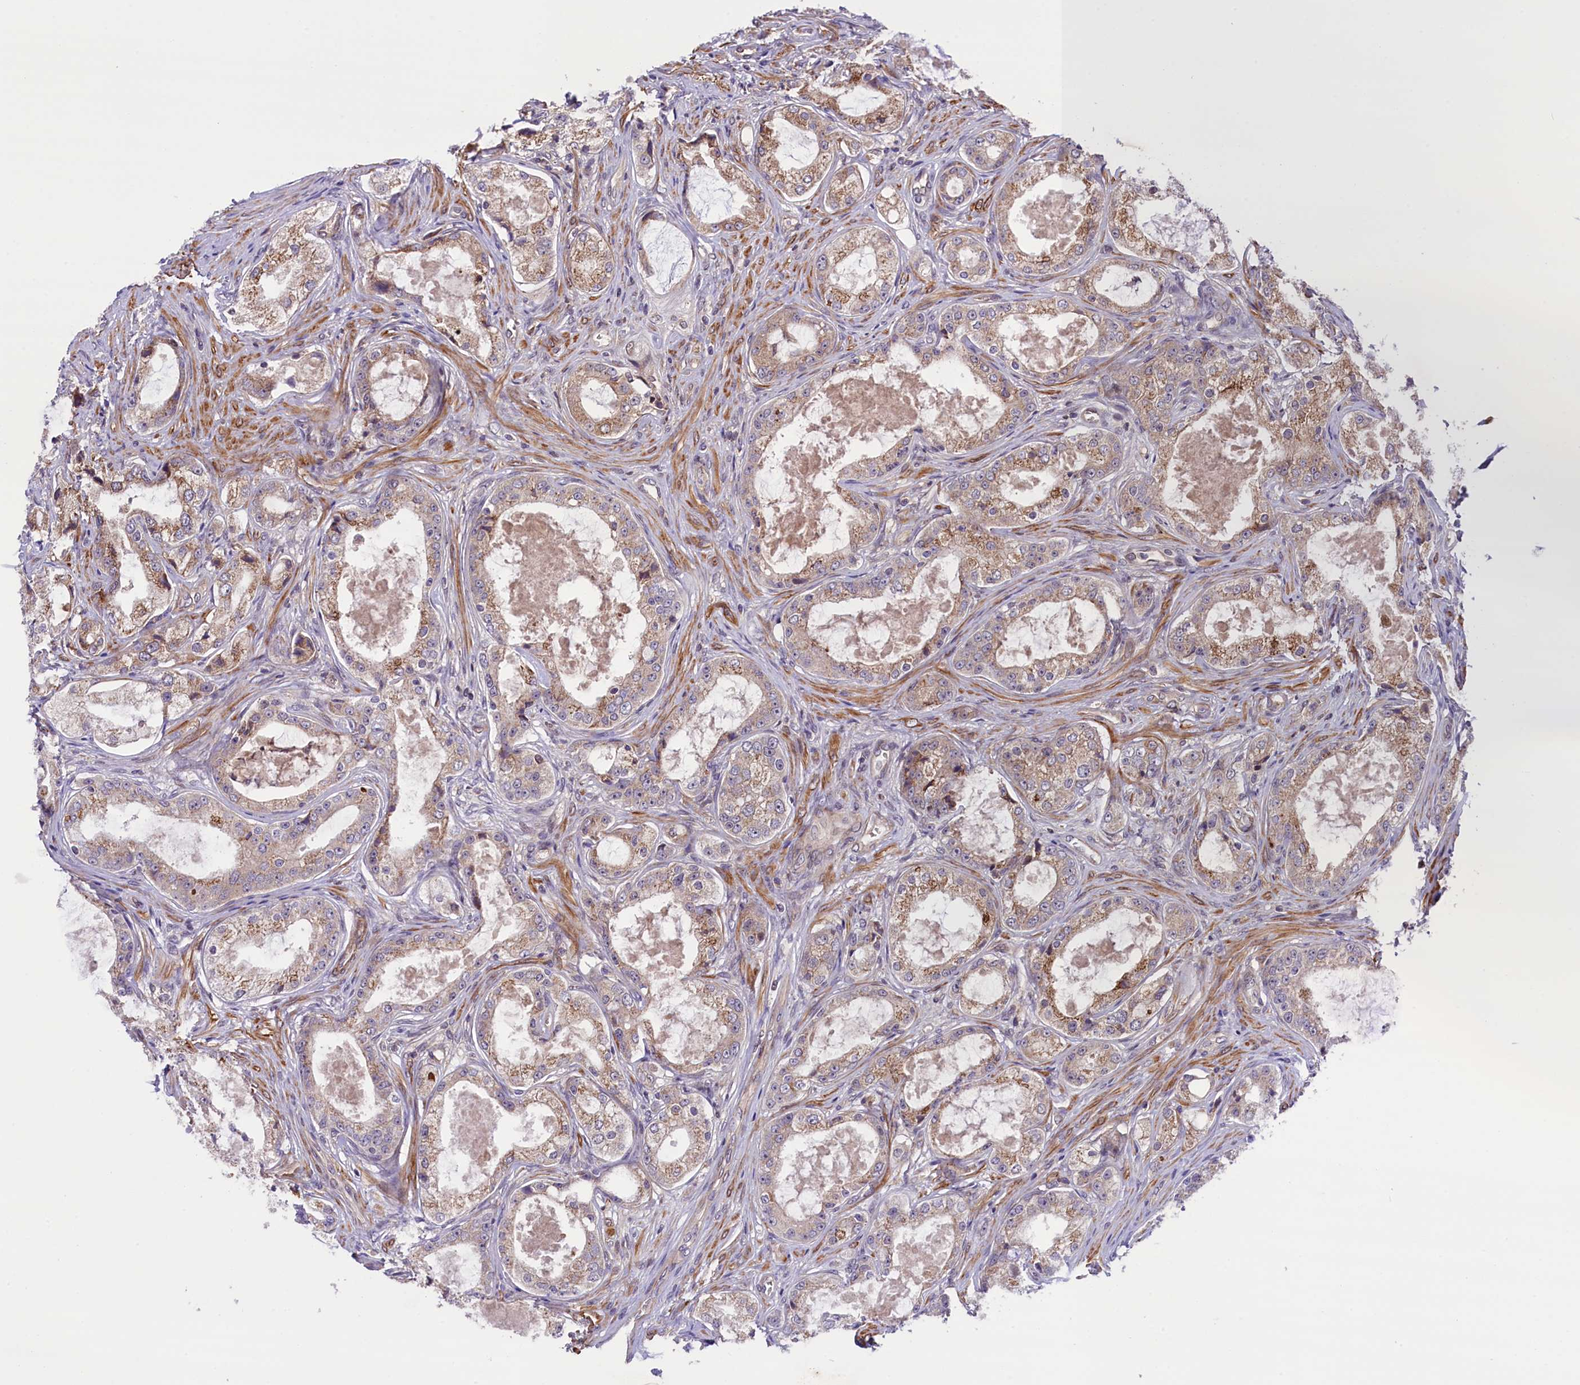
{"staining": {"intensity": "moderate", "quantity": "25%-75%", "location": "cytoplasmic/membranous"}, "tissue": "prostate cancer", "cell_type": "Tumor cells", "image_type": "cancer", "snomed": [{"axis": "morphology", "description": "Adenocarcinoma, Low grade"}, {"axis": "topography", "description": "Prostate"}], "caption": "Protein staining shows moderate cytoplasmic/membranous positivity in about 25%-75% of tumor cells in low-grade adenocarcinoma (prostate).", "gene": "HDAC5", "patient": {"sex": "male", "age": 68}}